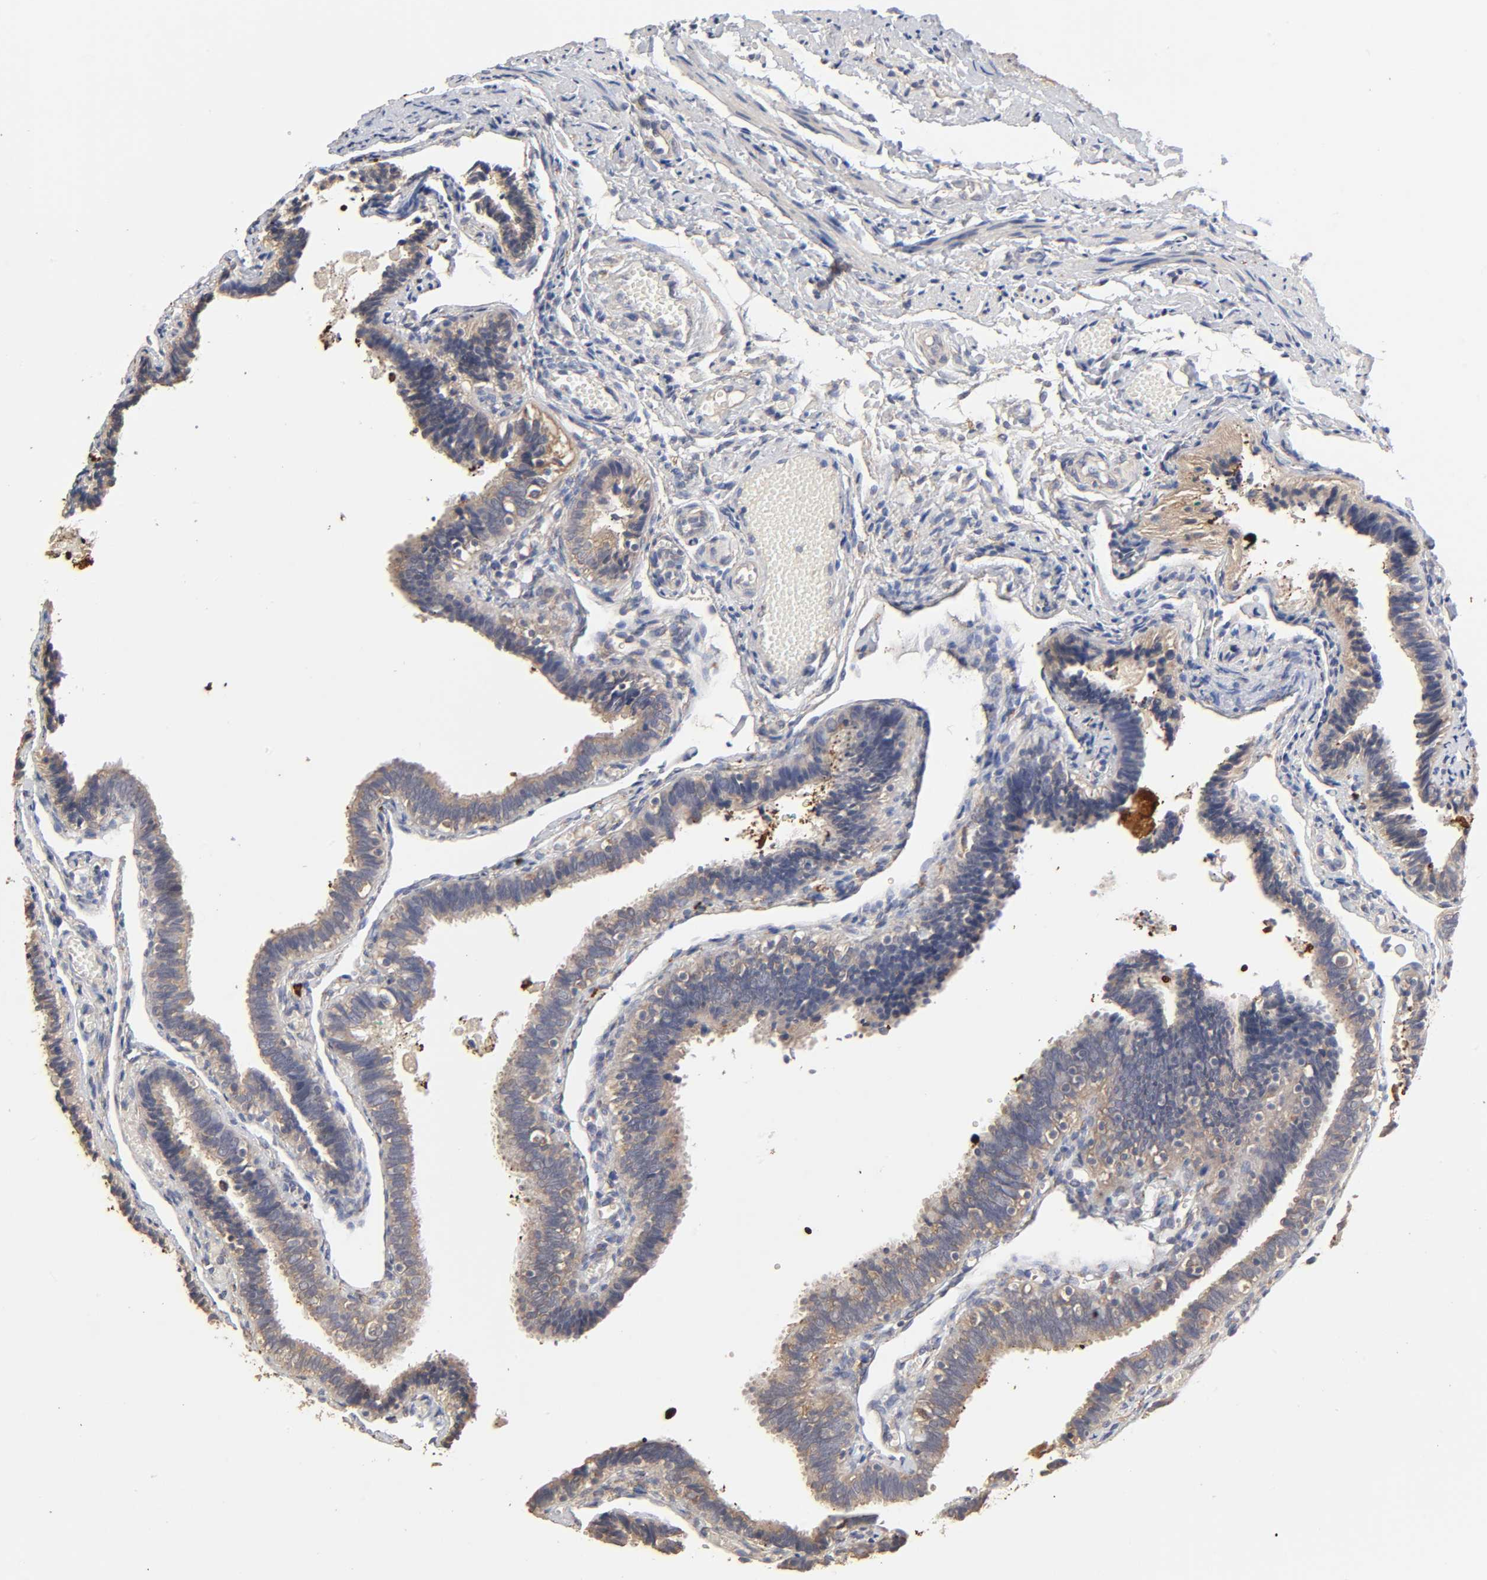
{"staining": {"intensity": "weak", "quantity": ">75%", "location": "cytoplasmic/membranous"}, "tissue": "fallopian tube", "cell_type": "Glandular cells", "image_type": "normal", "snomed": [{"axis": "morphology", "description": "Normal tissue, NOS"}, {"axis": "topography", "description": "Fallopian tube"}], "caption": "A micrograph showing weak cytoplasmic/membranous expression in approximately >75% of glandular cells in normal fallopian tube, as visualized by brown immunohistochemical staining.", "gene": "EIF4G2", "patient": {"sex": "female", "age": 46}}